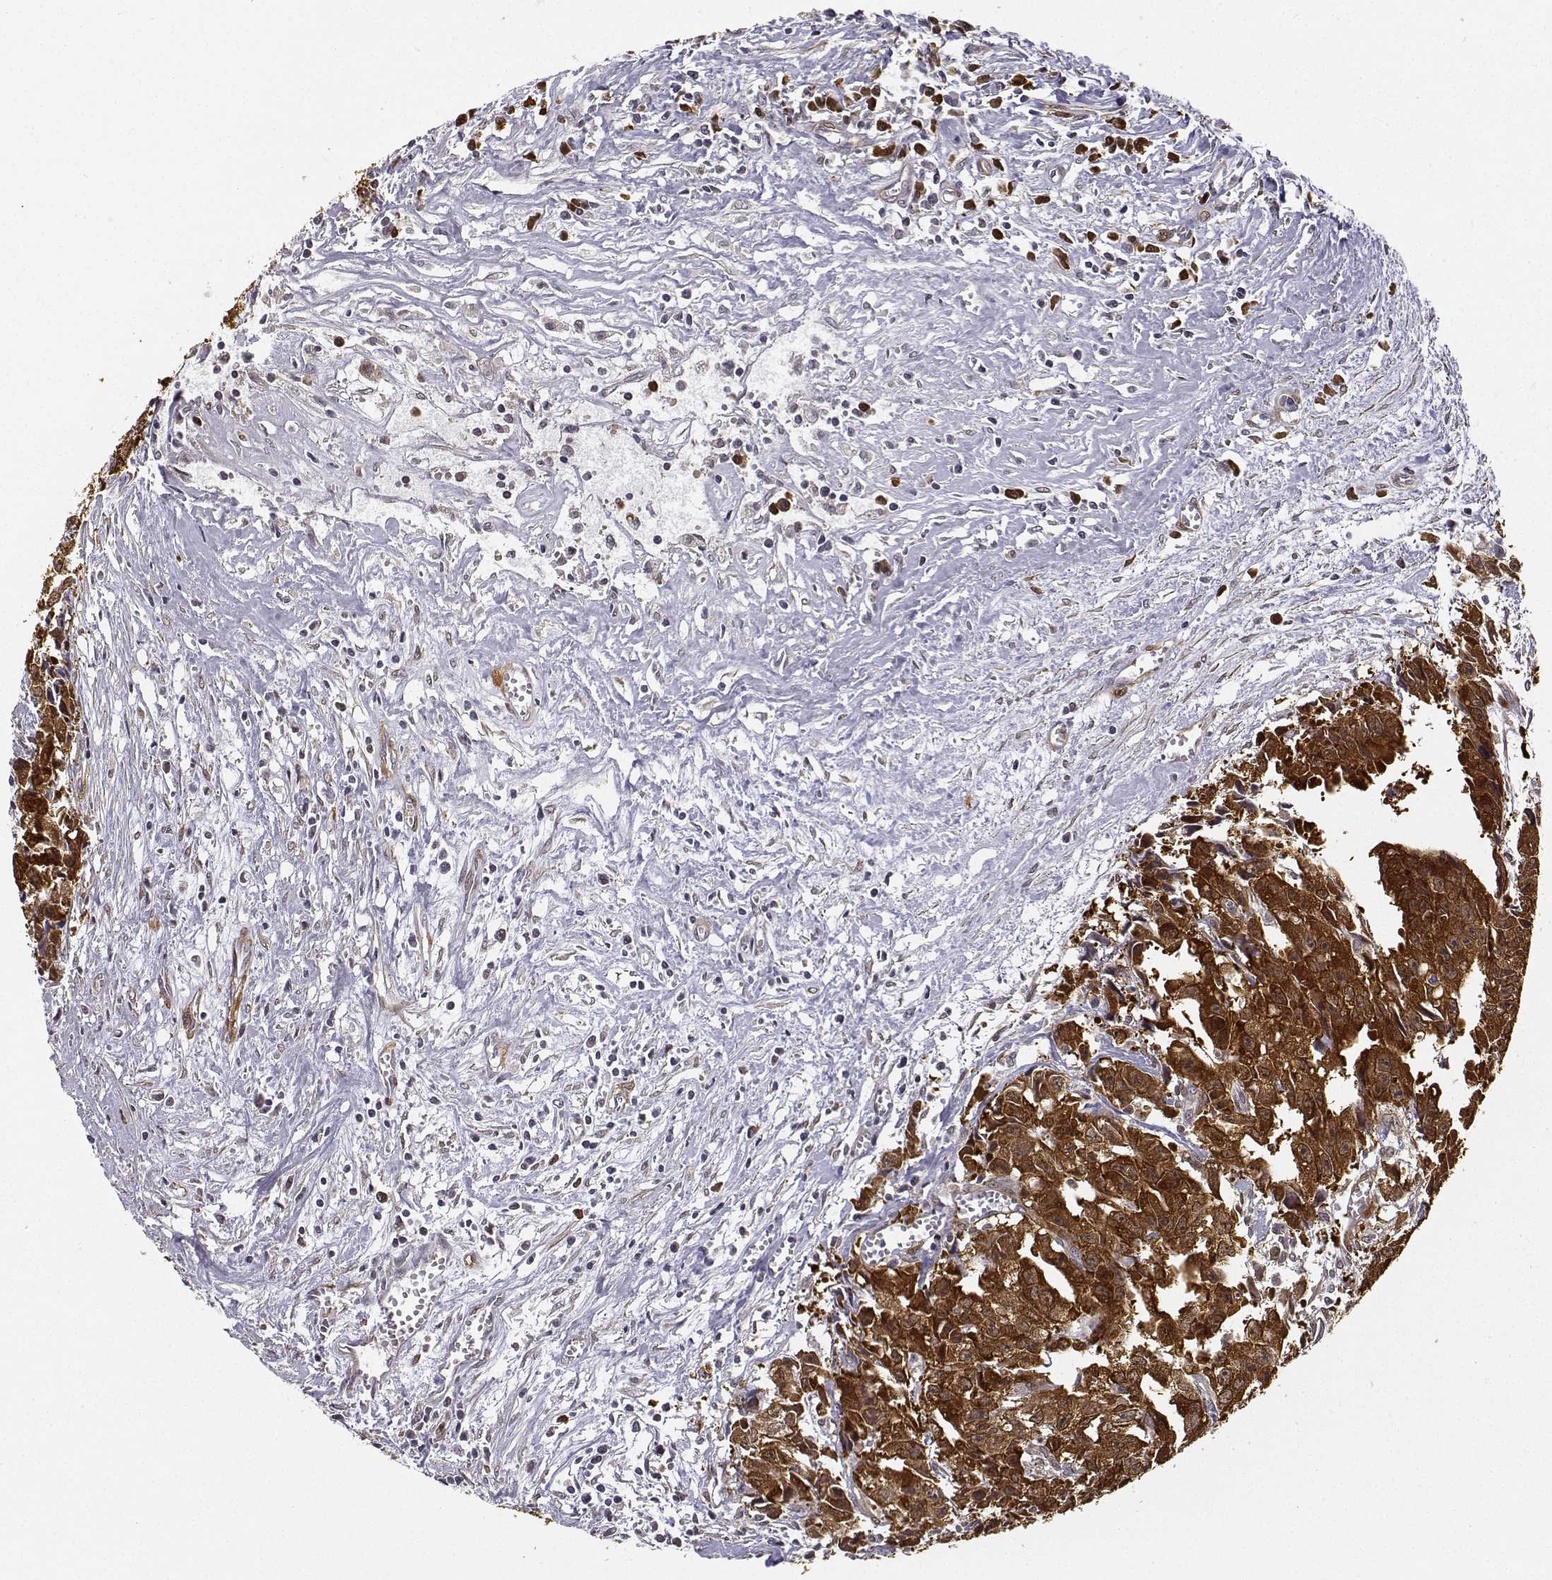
{"staining": {"intensity": "strong", "quantity": ">75%", "location": "cytoplasmic/membranous"}, "tissue": "testis cancer", "cell_type": "Tumor cells", "image_type": "cancer", "snomed": [{"axis": "morphology", "description": "Carcinoma, Embryonal, NOS"}, {"axis": "morphology", "description": "Teratoma, malignant, NOS"}, {"axis": "topography", "description": "Testis"}], "caption": "Immunohistochemistry (IHC) histopathology image of neoplastic tissue: human testis cancer (teratoma (malignant)) stained using immunohistochemistry (IHC) demonstrates high levels of strong protein expression localized specifically in the cytoplasmic/membranous of tumor cells, appearing as a cytoplasmic/membranous brown color.", "gene": "PHGDH", "patient": {"sex": "male", "age": 24}}